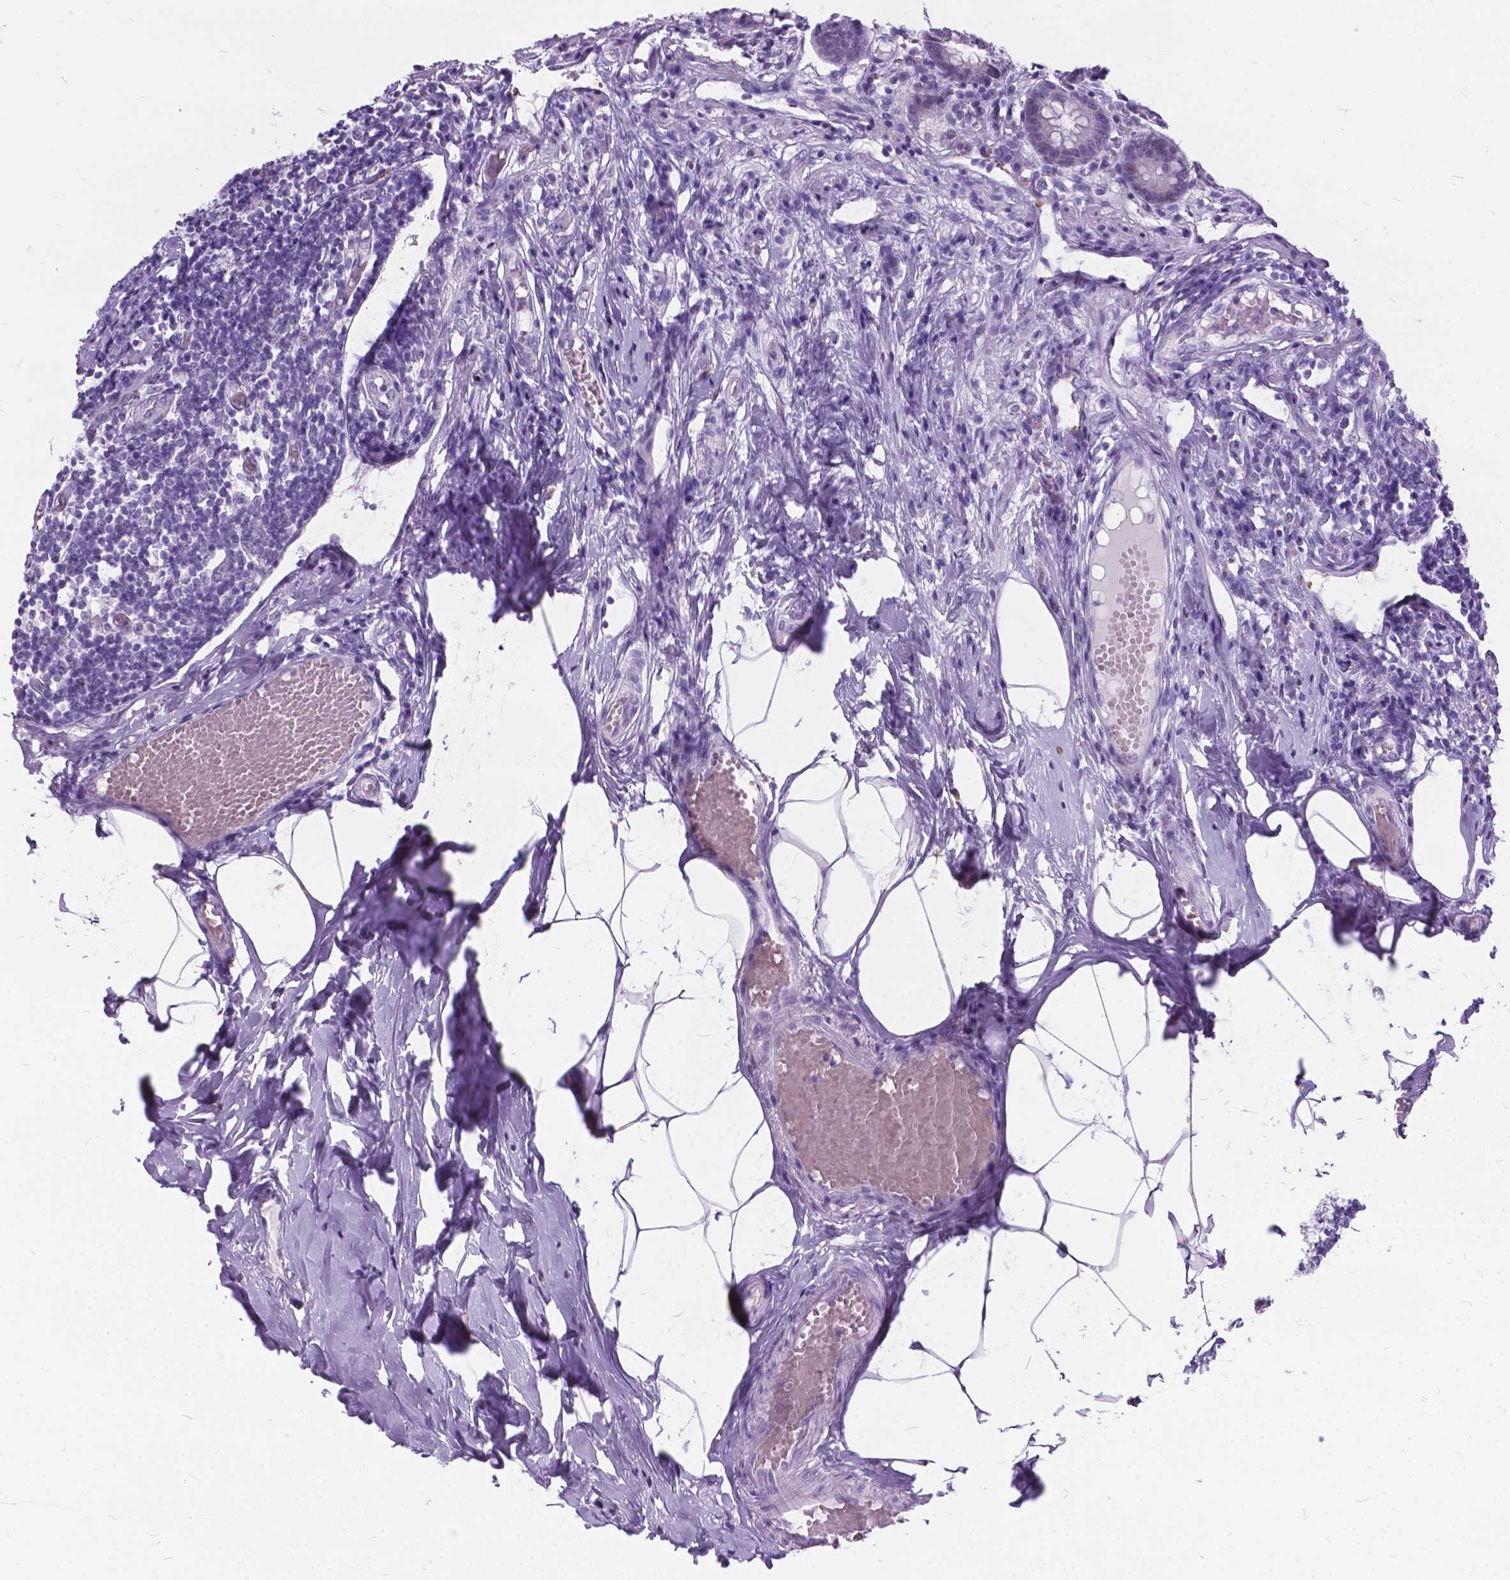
{"staining": {"intensity": "negative", "quantity": "none", "location": "none"}, "tissue": "appendix", "cell_type": "Glandular cells", "image_type": "normal", "snomed": [{"axis": "morphology", "description": "Normal tissue, NOS"}, {"axis": "topography", "description": "Appendix"}], "caption": "Immunohistochemistry (IHC) histopathology image of unremarkable appendix: appendix stained with DAB (3,3'-diaminobenzidine) displays no significant protein staining in glandular cells.", "gene": "BSND", "patient": {"sex": "female", "age": 32}}